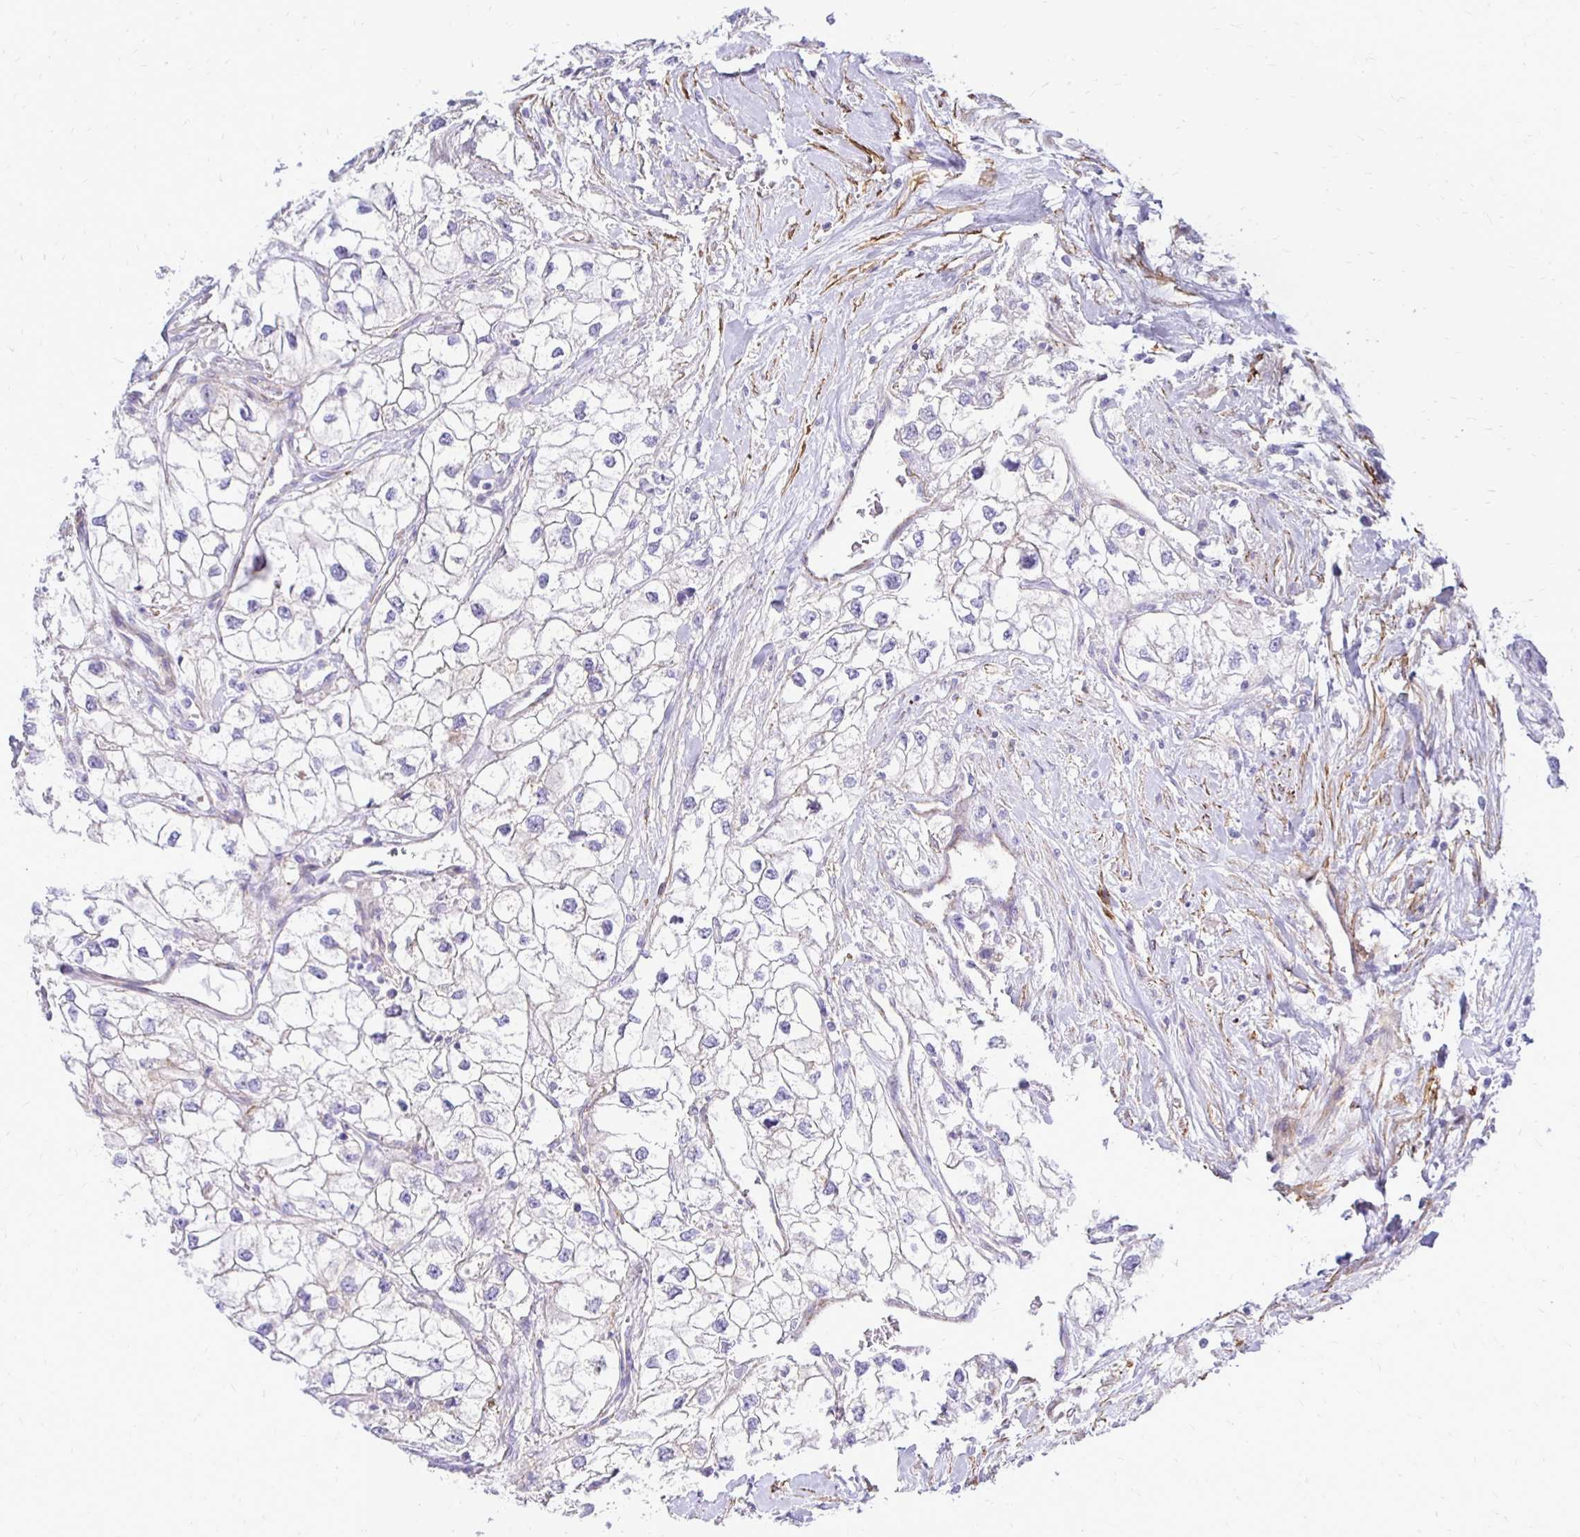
{"staining": {"intensity": "moderate", "quantity": "25%-75%", "location": "cytoplasmic/membranous"}, "tissue": "renal cancer", "cell_type": "Tumor cells", "image_type": "cancer", "snomed": [{"axis": "morphology", "description": "Adenocarcinoma, NOS"}, {"axis": "topography", "description": "Kidney"}], "caption": "Immunohistochemical staining of human renal adenocarcinoma reveals medium levels of moderate cytoplasmic/membranous protein expression in approximately 25%-75% of tumor cells.", "gene": "CTPS1", "patient": {"sex": "male", "age": 59}}